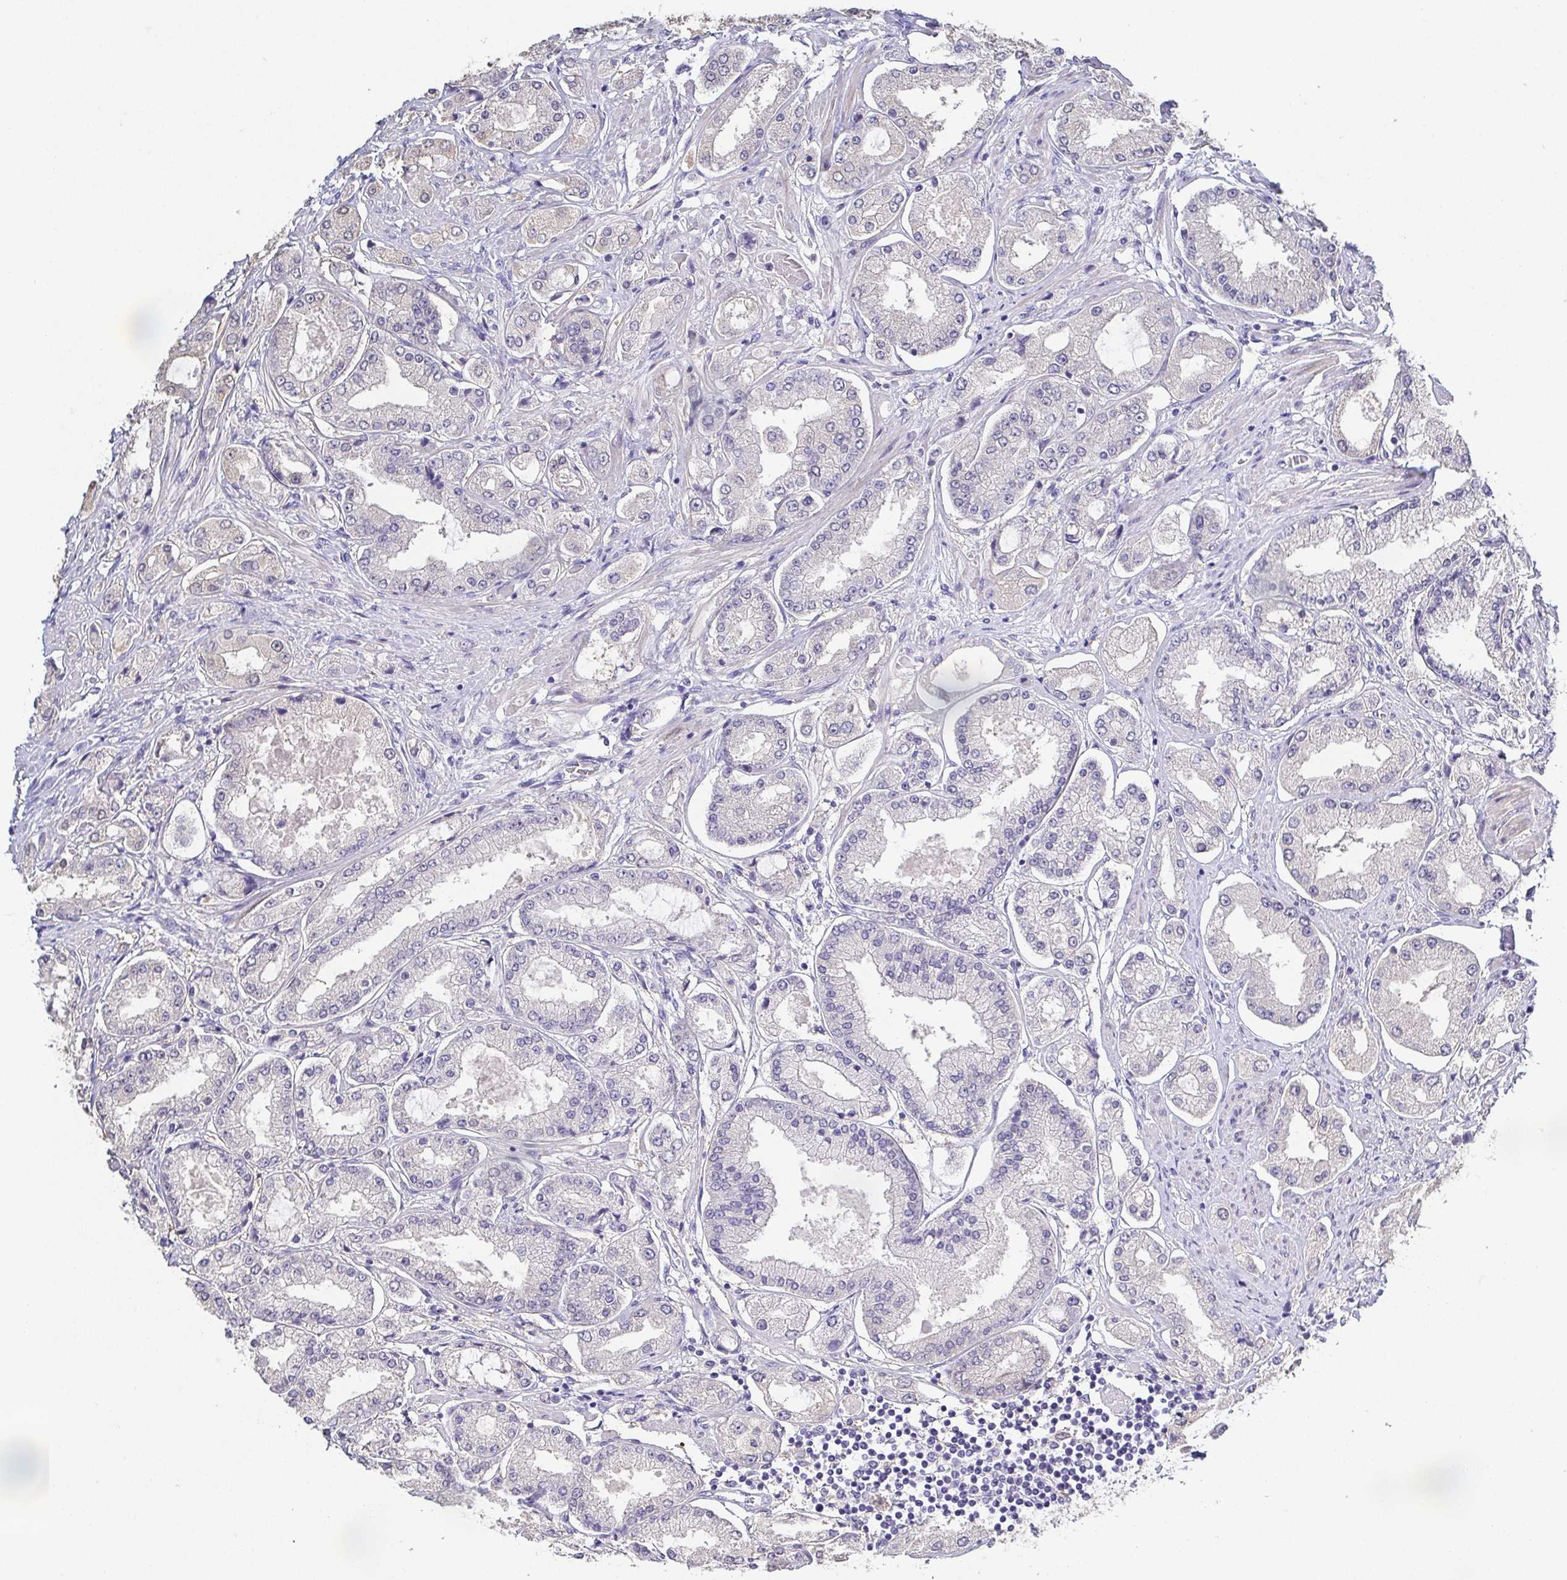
{"staining": {"intensity": "negative", "quantity": "none", "location": "none"}, "tissue": "prostate cancer", "cell_type": "Tumor cells", "image_type": "cancer", "snomed": [{"axis": "morphology", "description": "Adenocarcinoma, High grade"}, {"axis": "topography", "description": "Prostate"}], "caption": "High power microscopy histopathology image of an immunohistochemistry (IHC) photomicrograph of adenocarcinoma (high-grade) (prostate), revealing no significant expression in tumor cells.", "gene": "RNASE7", "patient": {"sex": "male", "age": 69}}